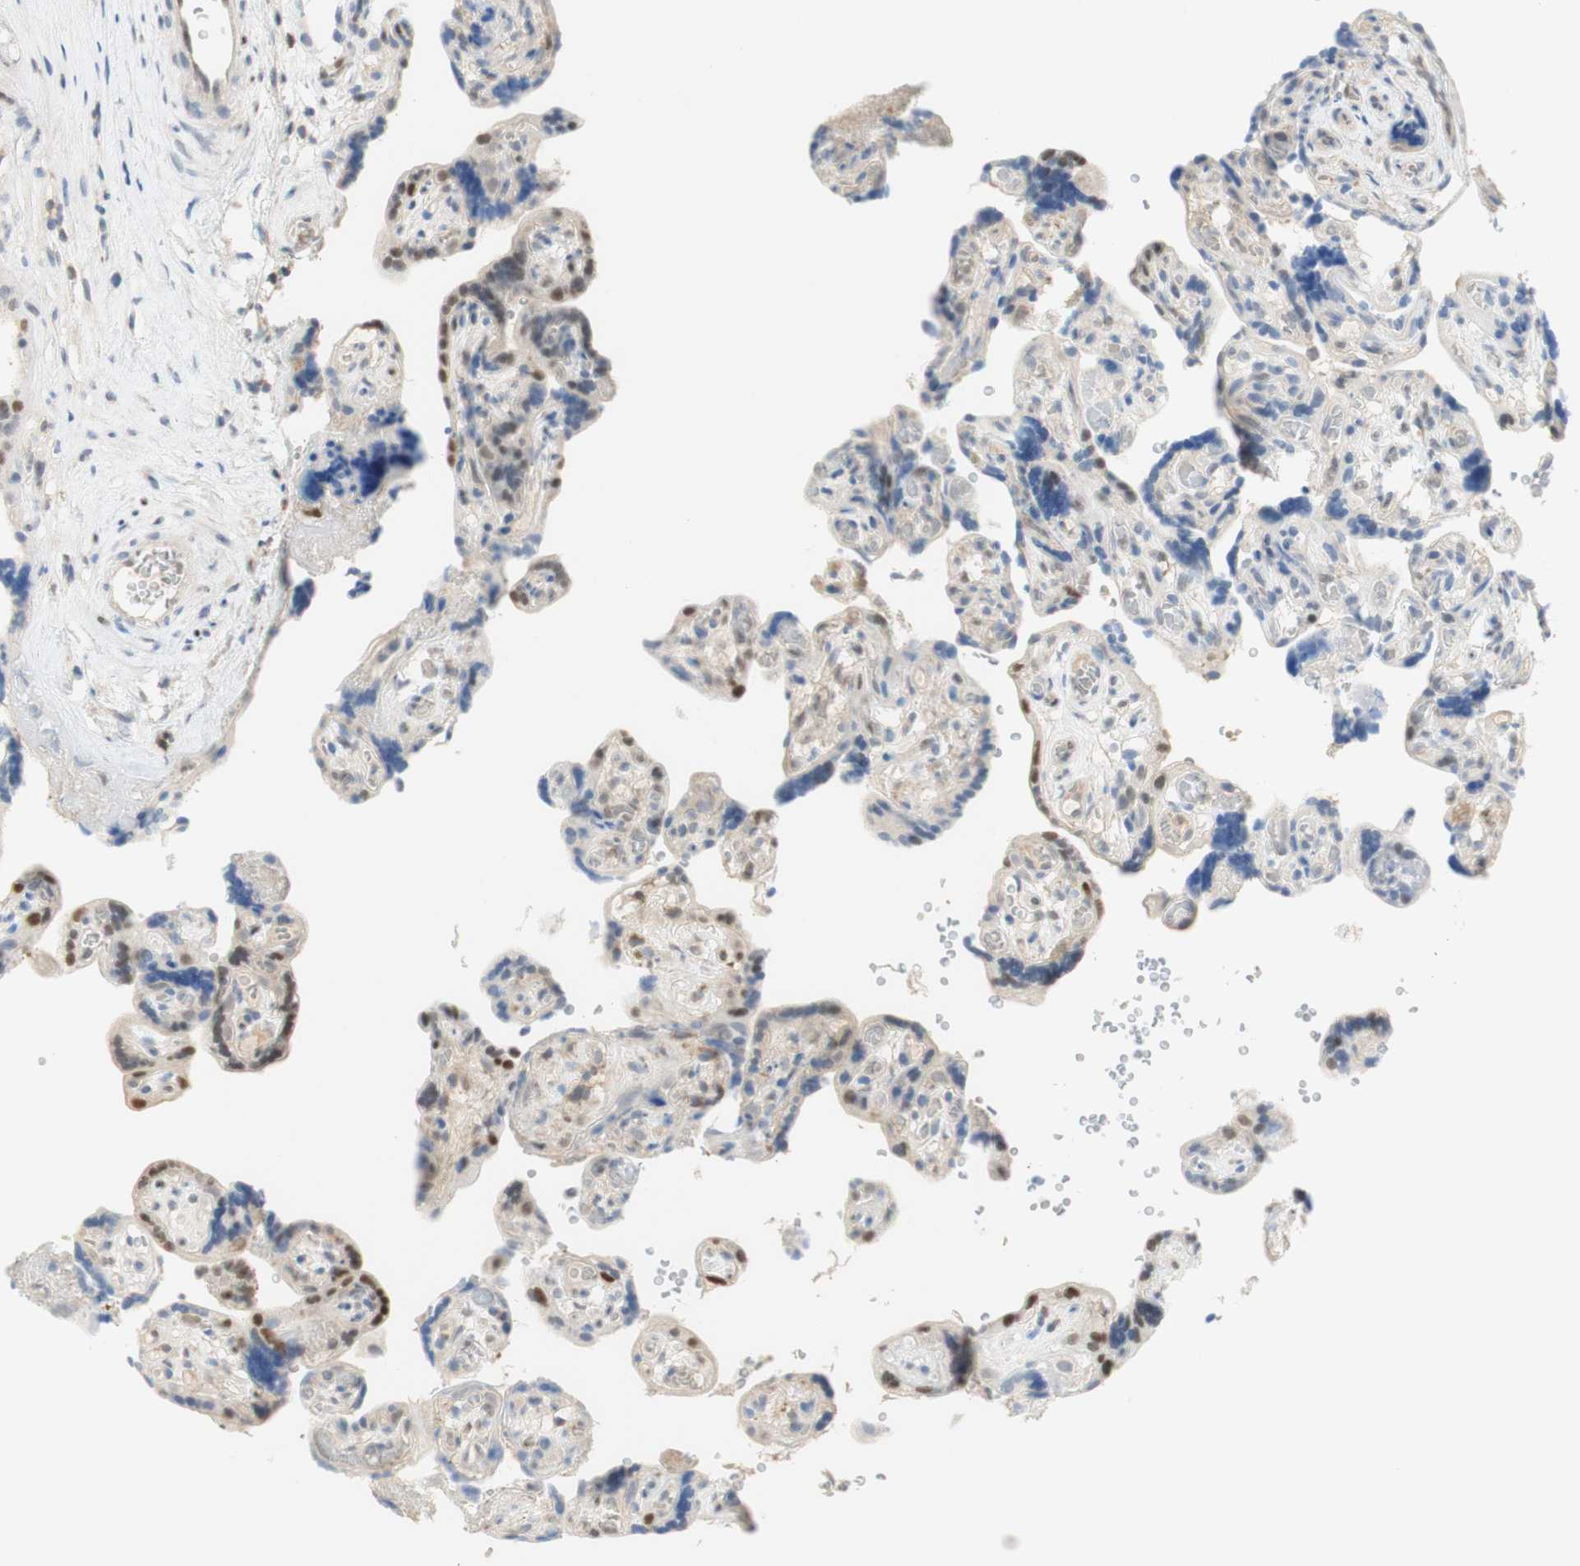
{"staining": {"intensity": "moderate", "quantity": "25%-75%", "location": "cytoplasmic/membranous,nuclear"}, "tissue": "placenta", "cell_type": "Trophoblastic cells", "image_type": "normal", "snomed": [{"axis": "morphology", "description": "Normal tissue, NOS"}, {"axis": "topography", "description": "Placenta"}], "caption": "Trophoblastic cells reveal medium levels of moderate cytoplasmic/membranous,nuclear positivity in approximately 25%-75% of cells in benign placenta.", "gene": "NAP1L4", "patient": {"sex": "female", "age": 30}}